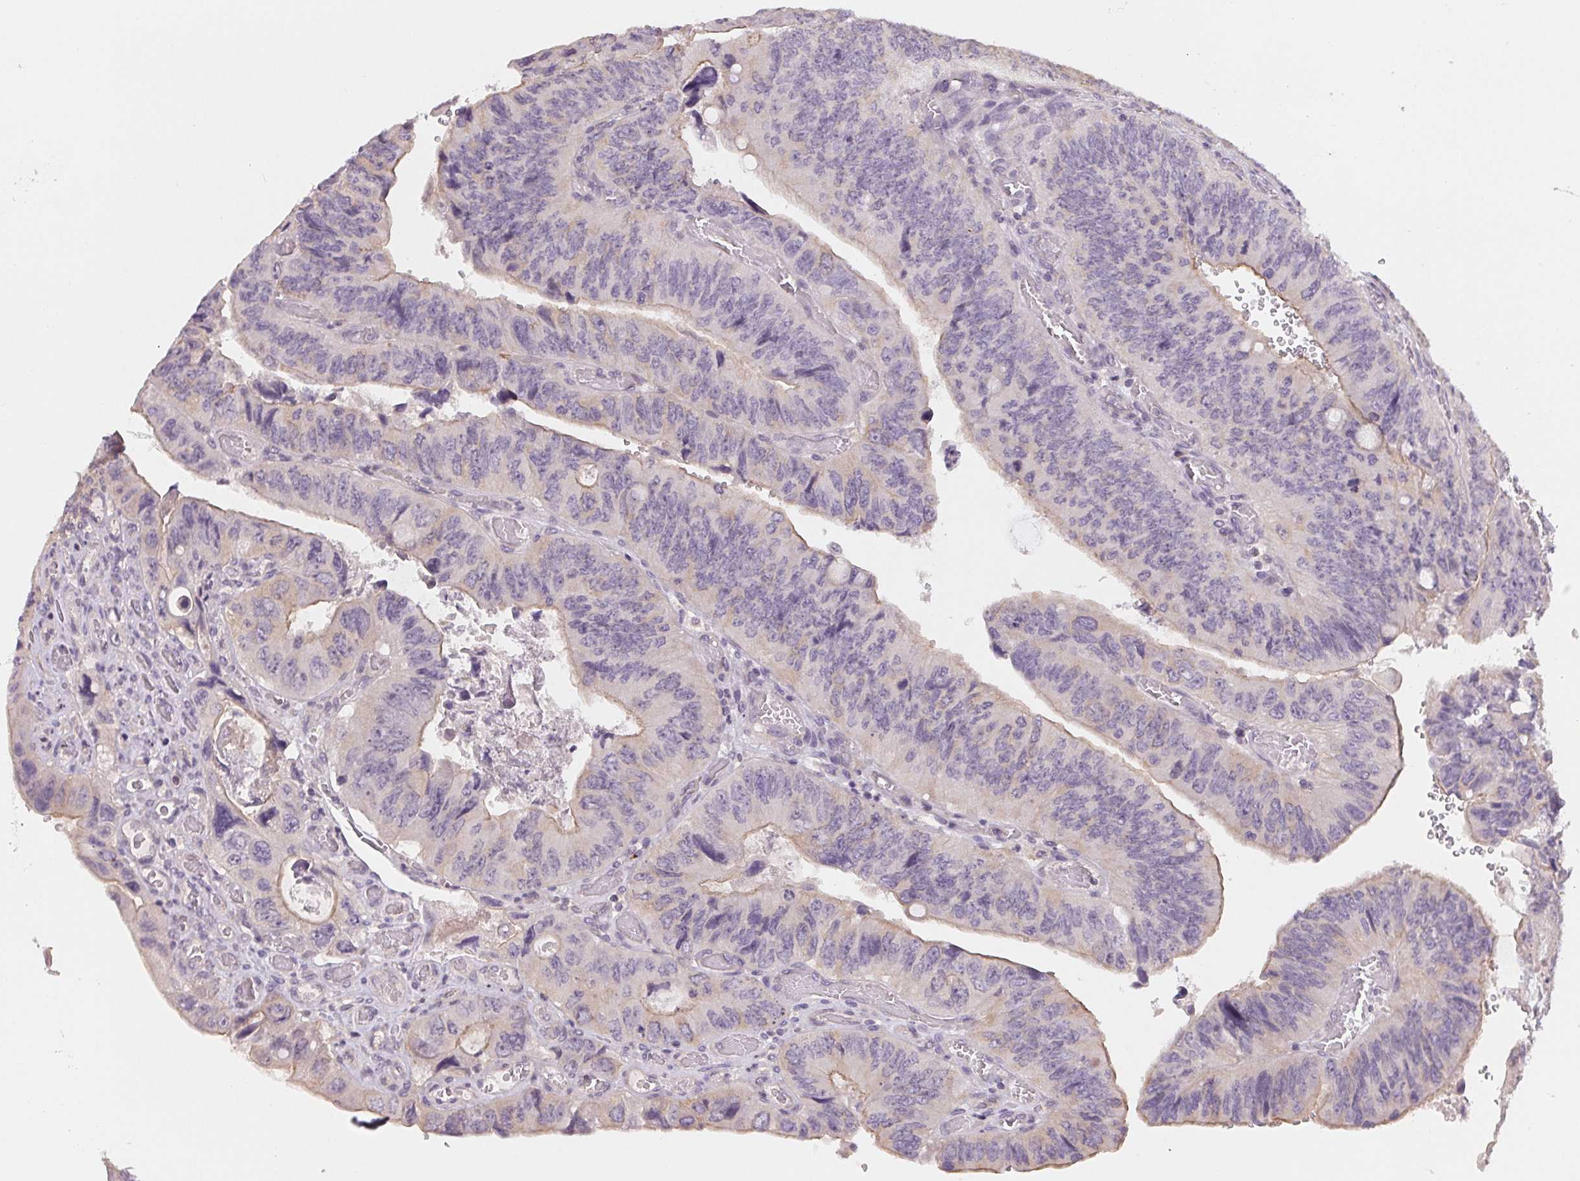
{"staining": {"intensity": "weak", "quantity": "25%-75%", "location": "cytoplasmic/membranous"}, "tissue": "colorectal cancer", "cell_type": "Tumor cells", "image_type": "cancer", "snomed": [{"axis": "morphology", "description": "Adenocarcinoma, NOS"}, {"axis": "topography", "description": "Colon"}], "caption": "Protein staining of colorectal cancer tissue displays weak cytoplasmic/membranous staining in approximately 25%-75% of tumor cells.", "gene": "AQP8", "patient": {"sex": "female", "age": 84}}